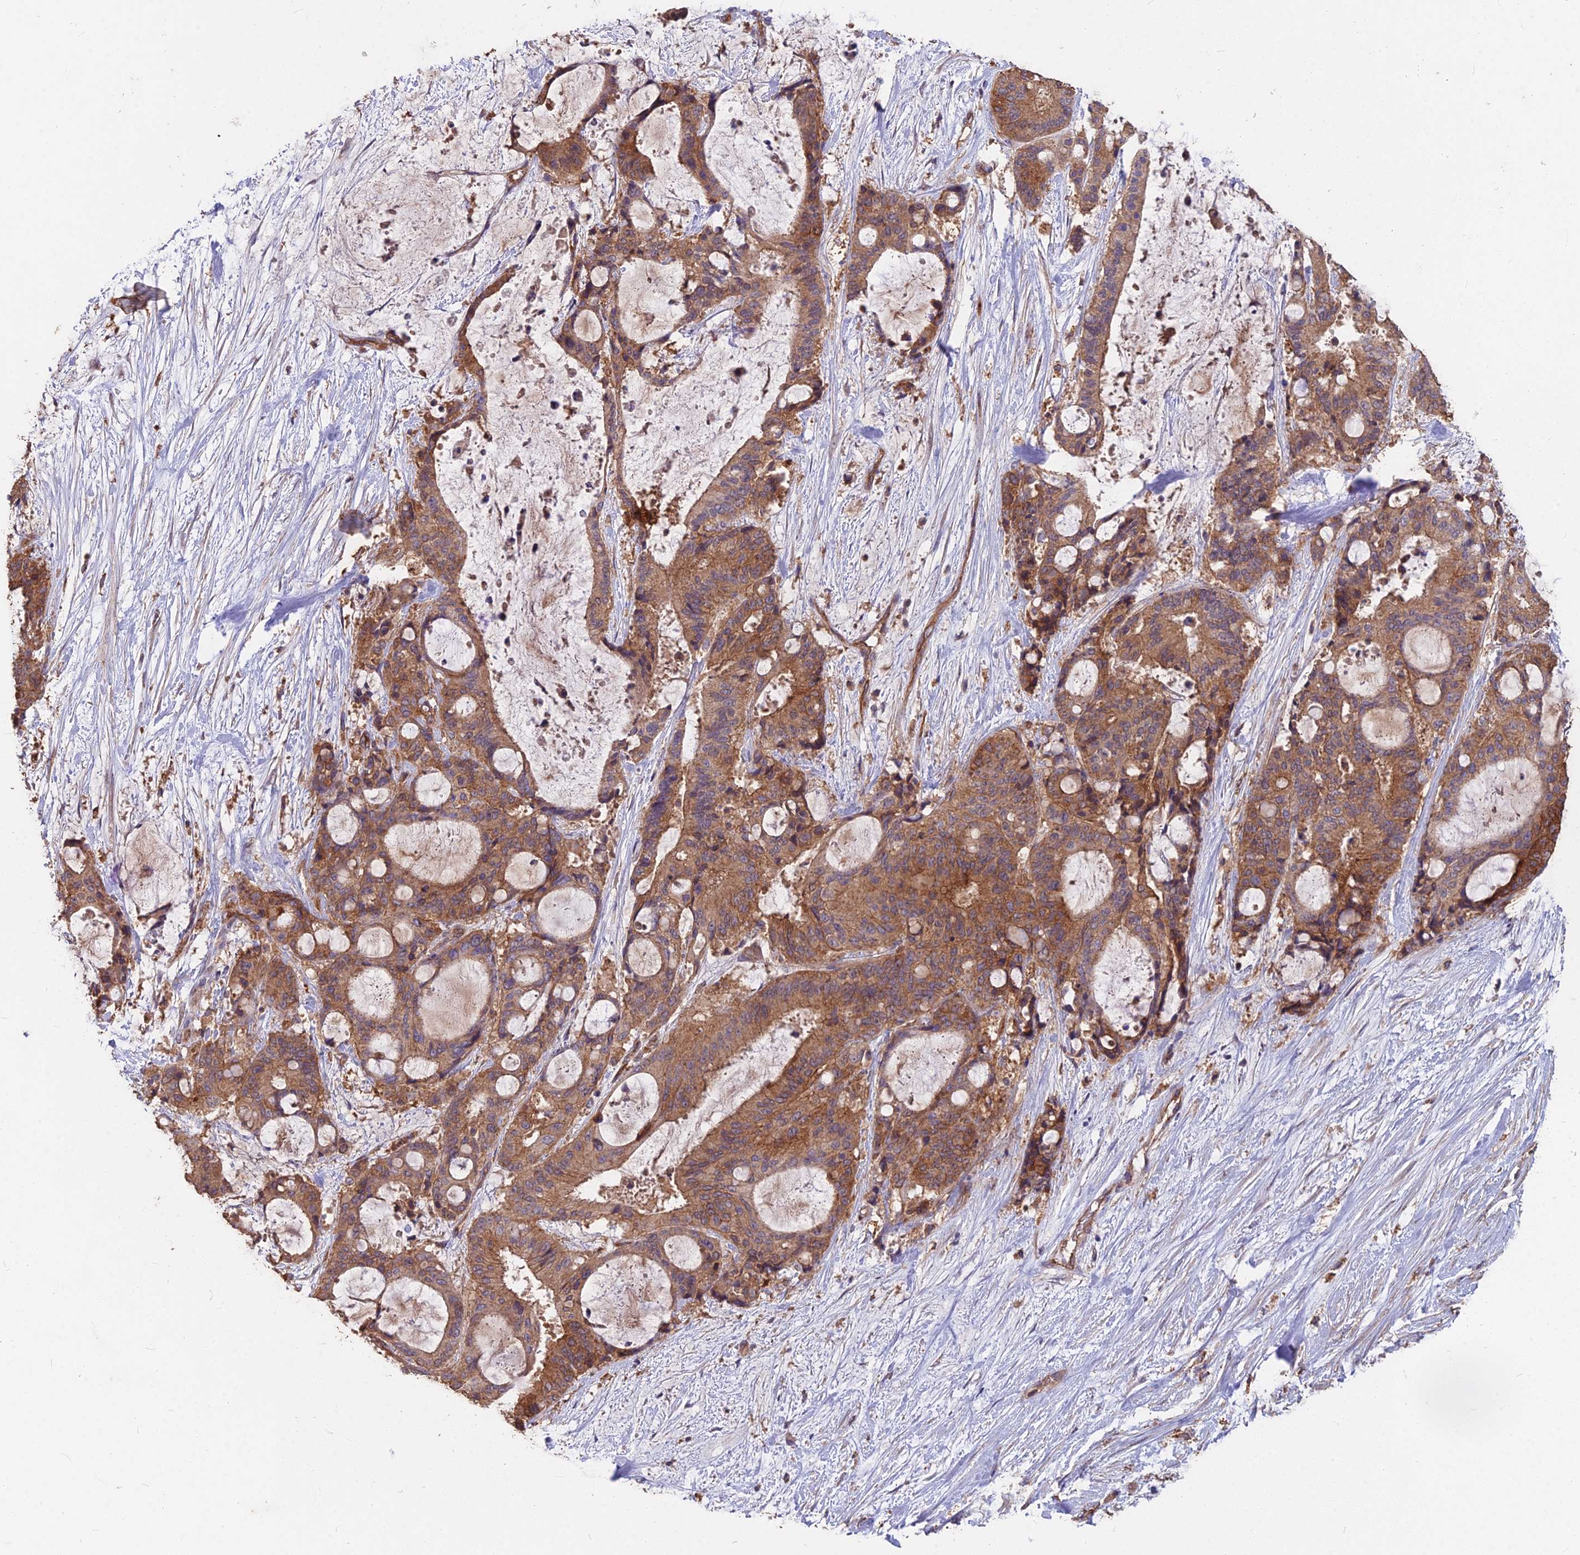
{"staining": {"intensity": "moderate", "quantity": ">75%", "location": "cytoplasmic/membranous"}, "tissue": "liver cancer", "cell_type": "Tumor cells", "image_type": "cancer", "snomed": [{"axis": "morphology", "description": "Normal tissue, NOS"}, {"axis": "morphology", "description": "Cholangiocarcinoma"}, {"axis": "topography", "description": "Liver"}, {"axis": "topography", "description": "Peripheral nerve tissue"}], "caption": "Immunohistochemistry micrograph of neoplastic tissue: liver cancer stained using immunohistochemistry (IHC) reveals medium levels of moderate protein expression localized specifically in the cytoplasmic/membranous of tumor cells, appearing as a cytoplasmic/membranous brown color.", "gene": "CEMIP2", "patient": {"sex": "female", "age": 73}}